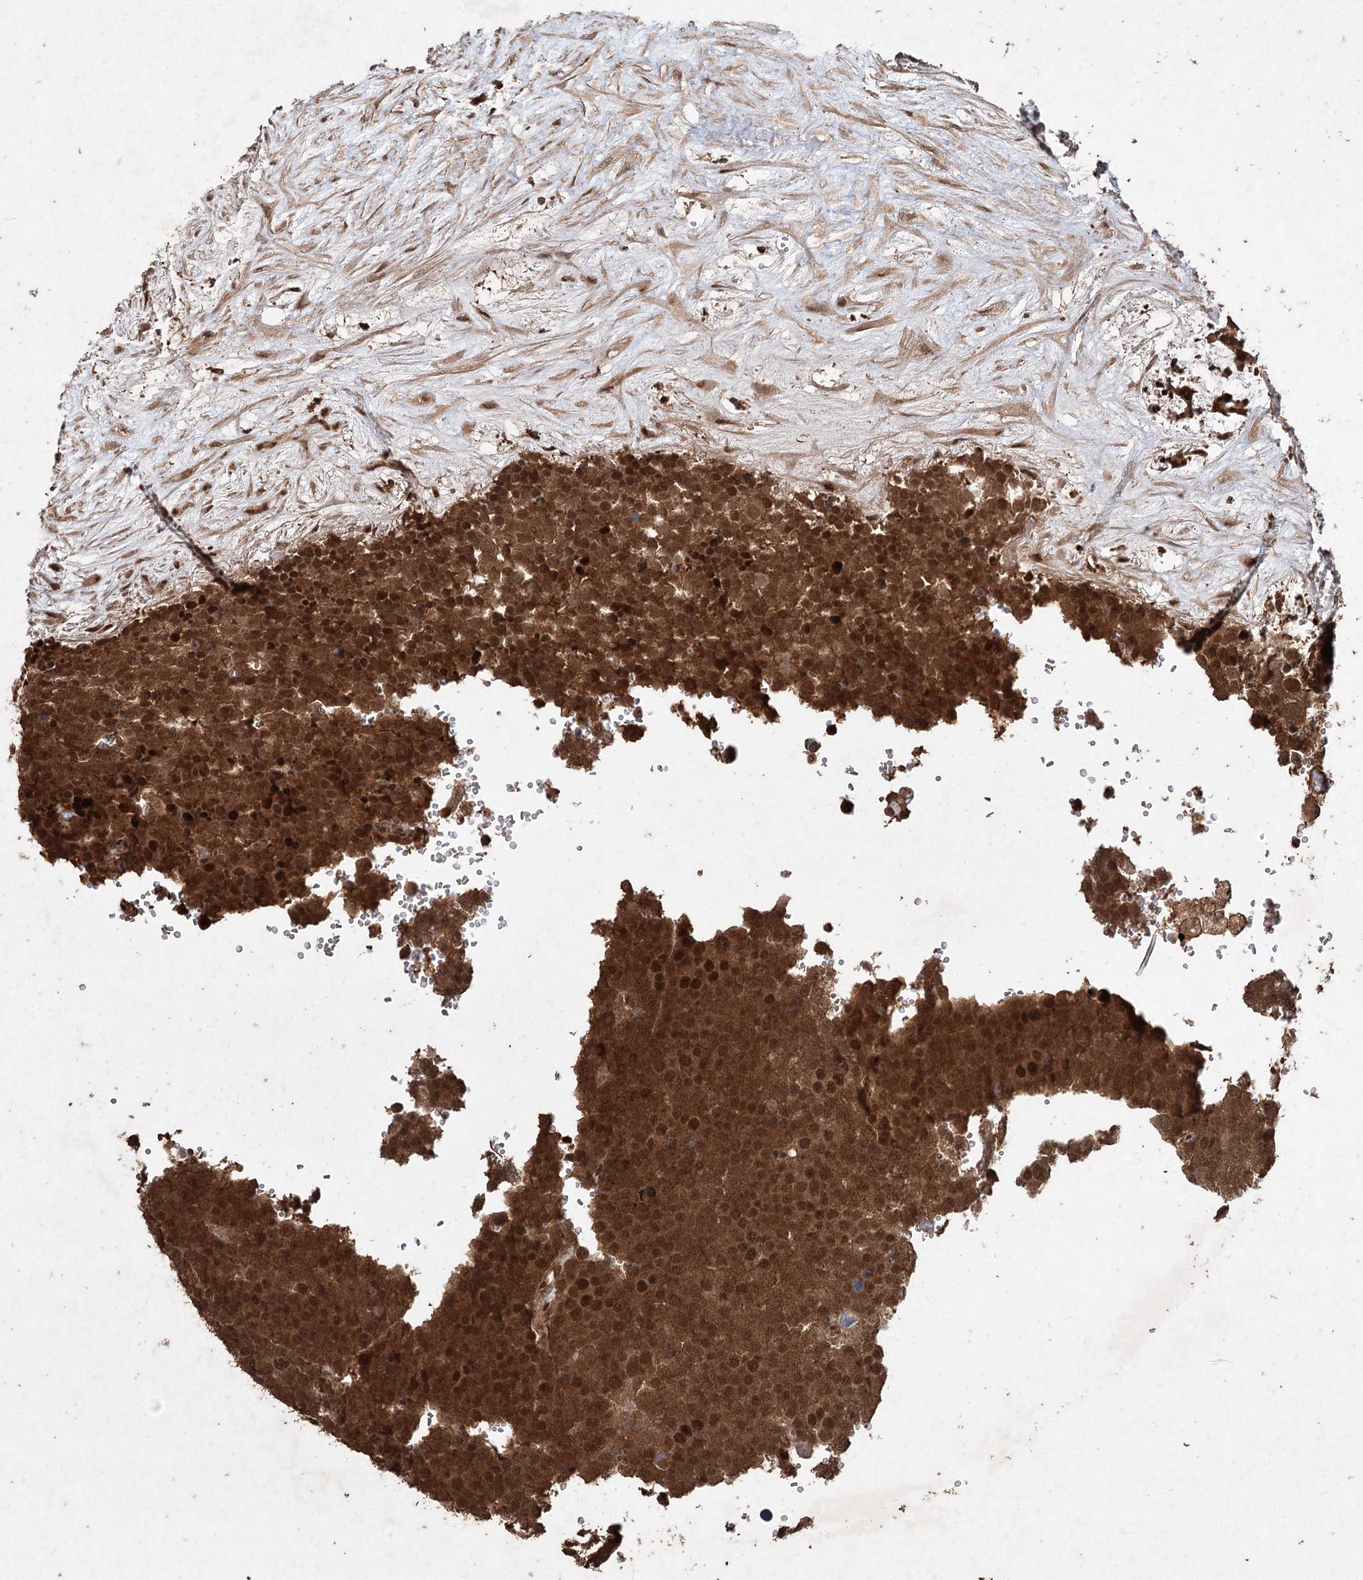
{"staining": {"intensity": "strong", "quantity": ">75%", "location": "cytoplasmic/membranous,nuclear"}, "tissue": "testis cancer", "cell_type": "Tumor cells", "image_type": "cancer", "snomed": [{"axis": "morphology", "description": "Seminoma, NOS"}, {"axis": "topography", "description": "Testis"}], "caption": "An immunohistochemistry (IHC) histopathology image of tumor tissue is shown. Protein staining in brown shows strong cytoplasmic/membranous and nuclear positivity in testis cancer within tumor cells.", "gene": "FBXO7", "patient": {"sex": "male", "age": 71}}